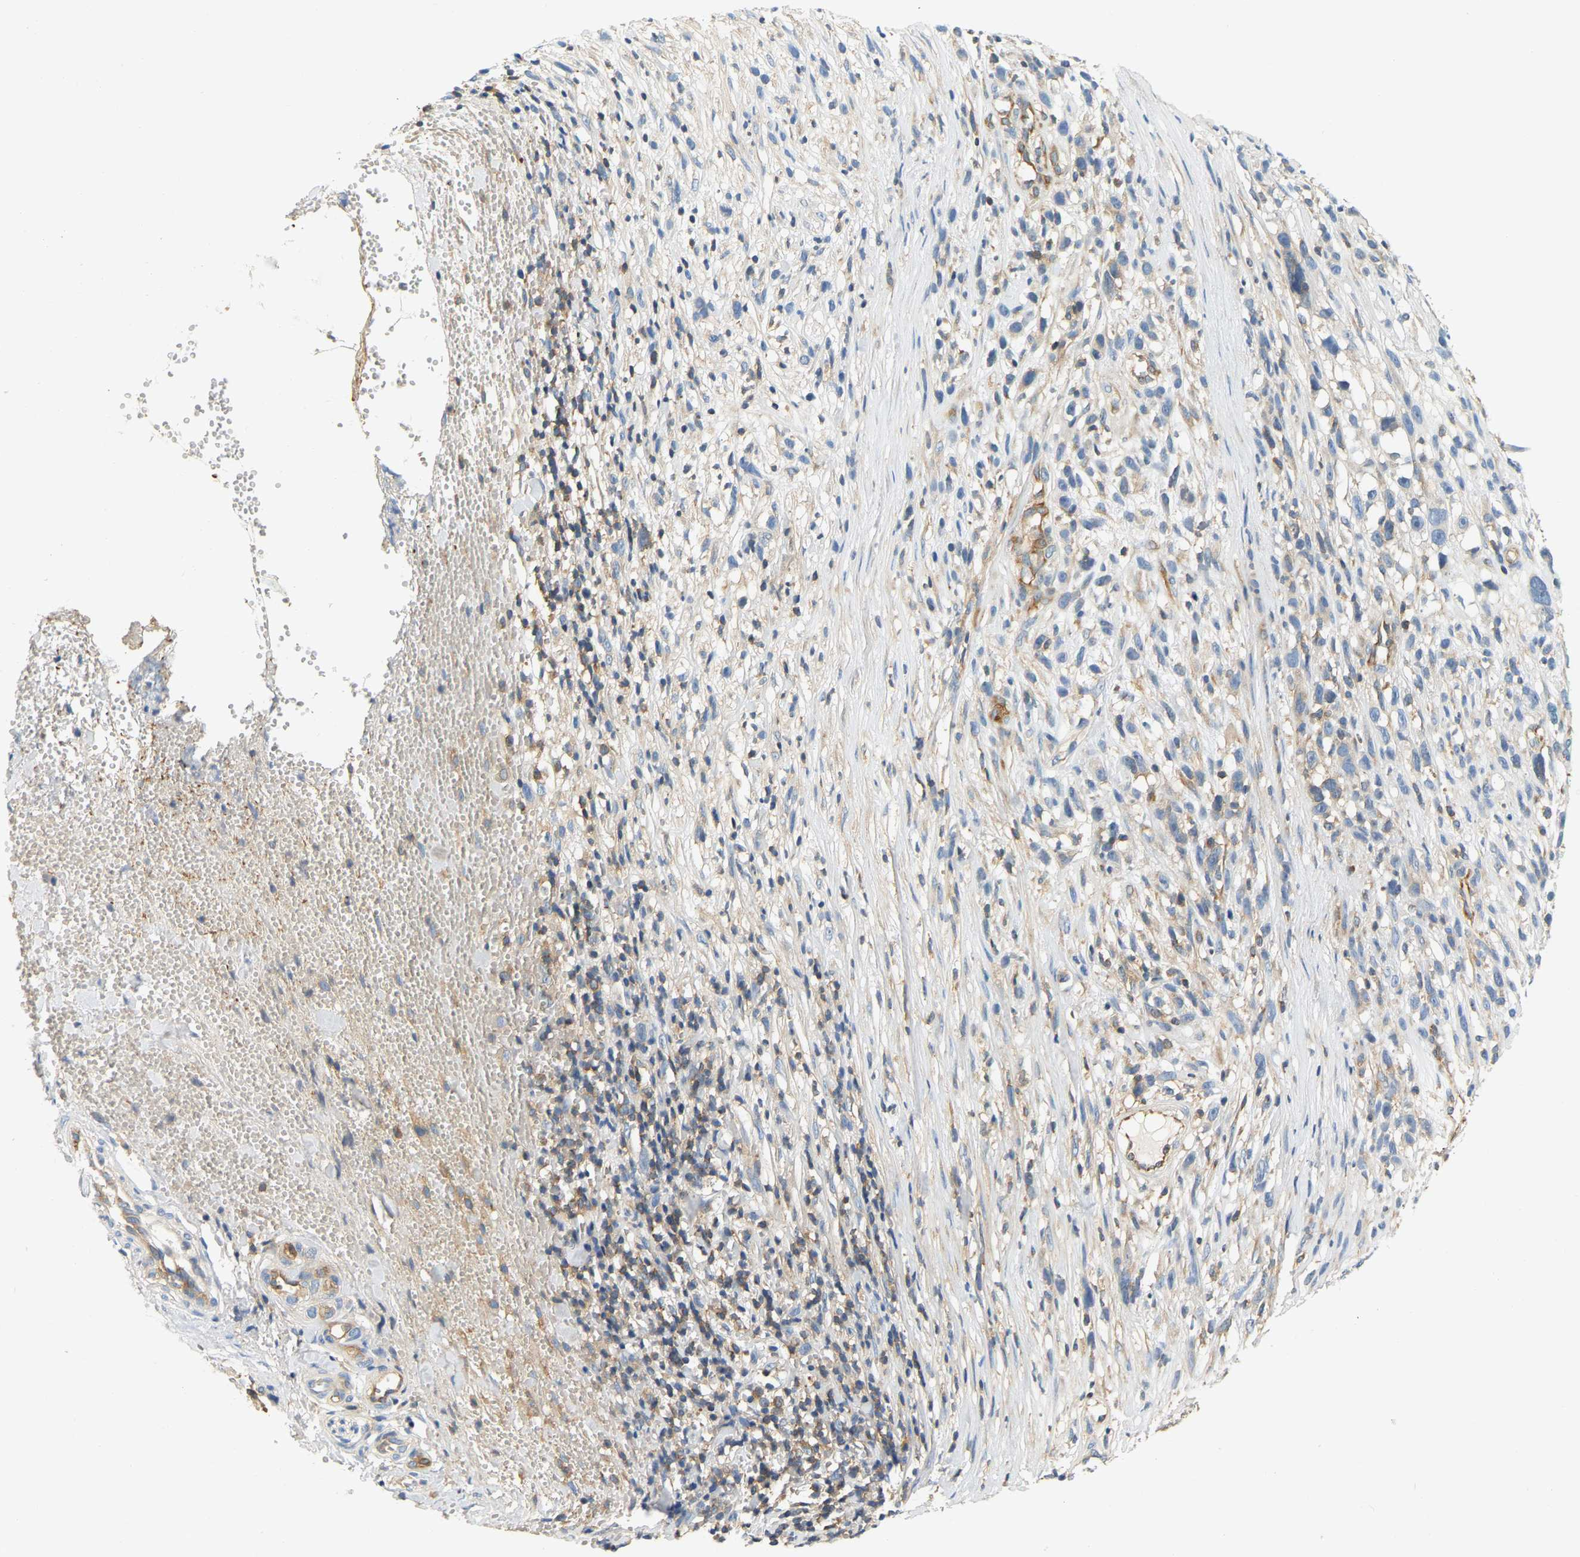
{"staining": {"intensity": "negative", "quantity": "none", "location": "none"}, "tissue": "melanoma", "cell_type": "Tumor cells", "image_type": "cancer", "snomed": [{"axis": "morphology", "description": "Malignant melanoma, NOS"}, {"axis": "topography", "description": "Skin"}], "caption": "Tumor cells show no significant protein positivity in melanoma.", "gene": "AKAP13", "patient": {"sex": "female", "age": 55}}